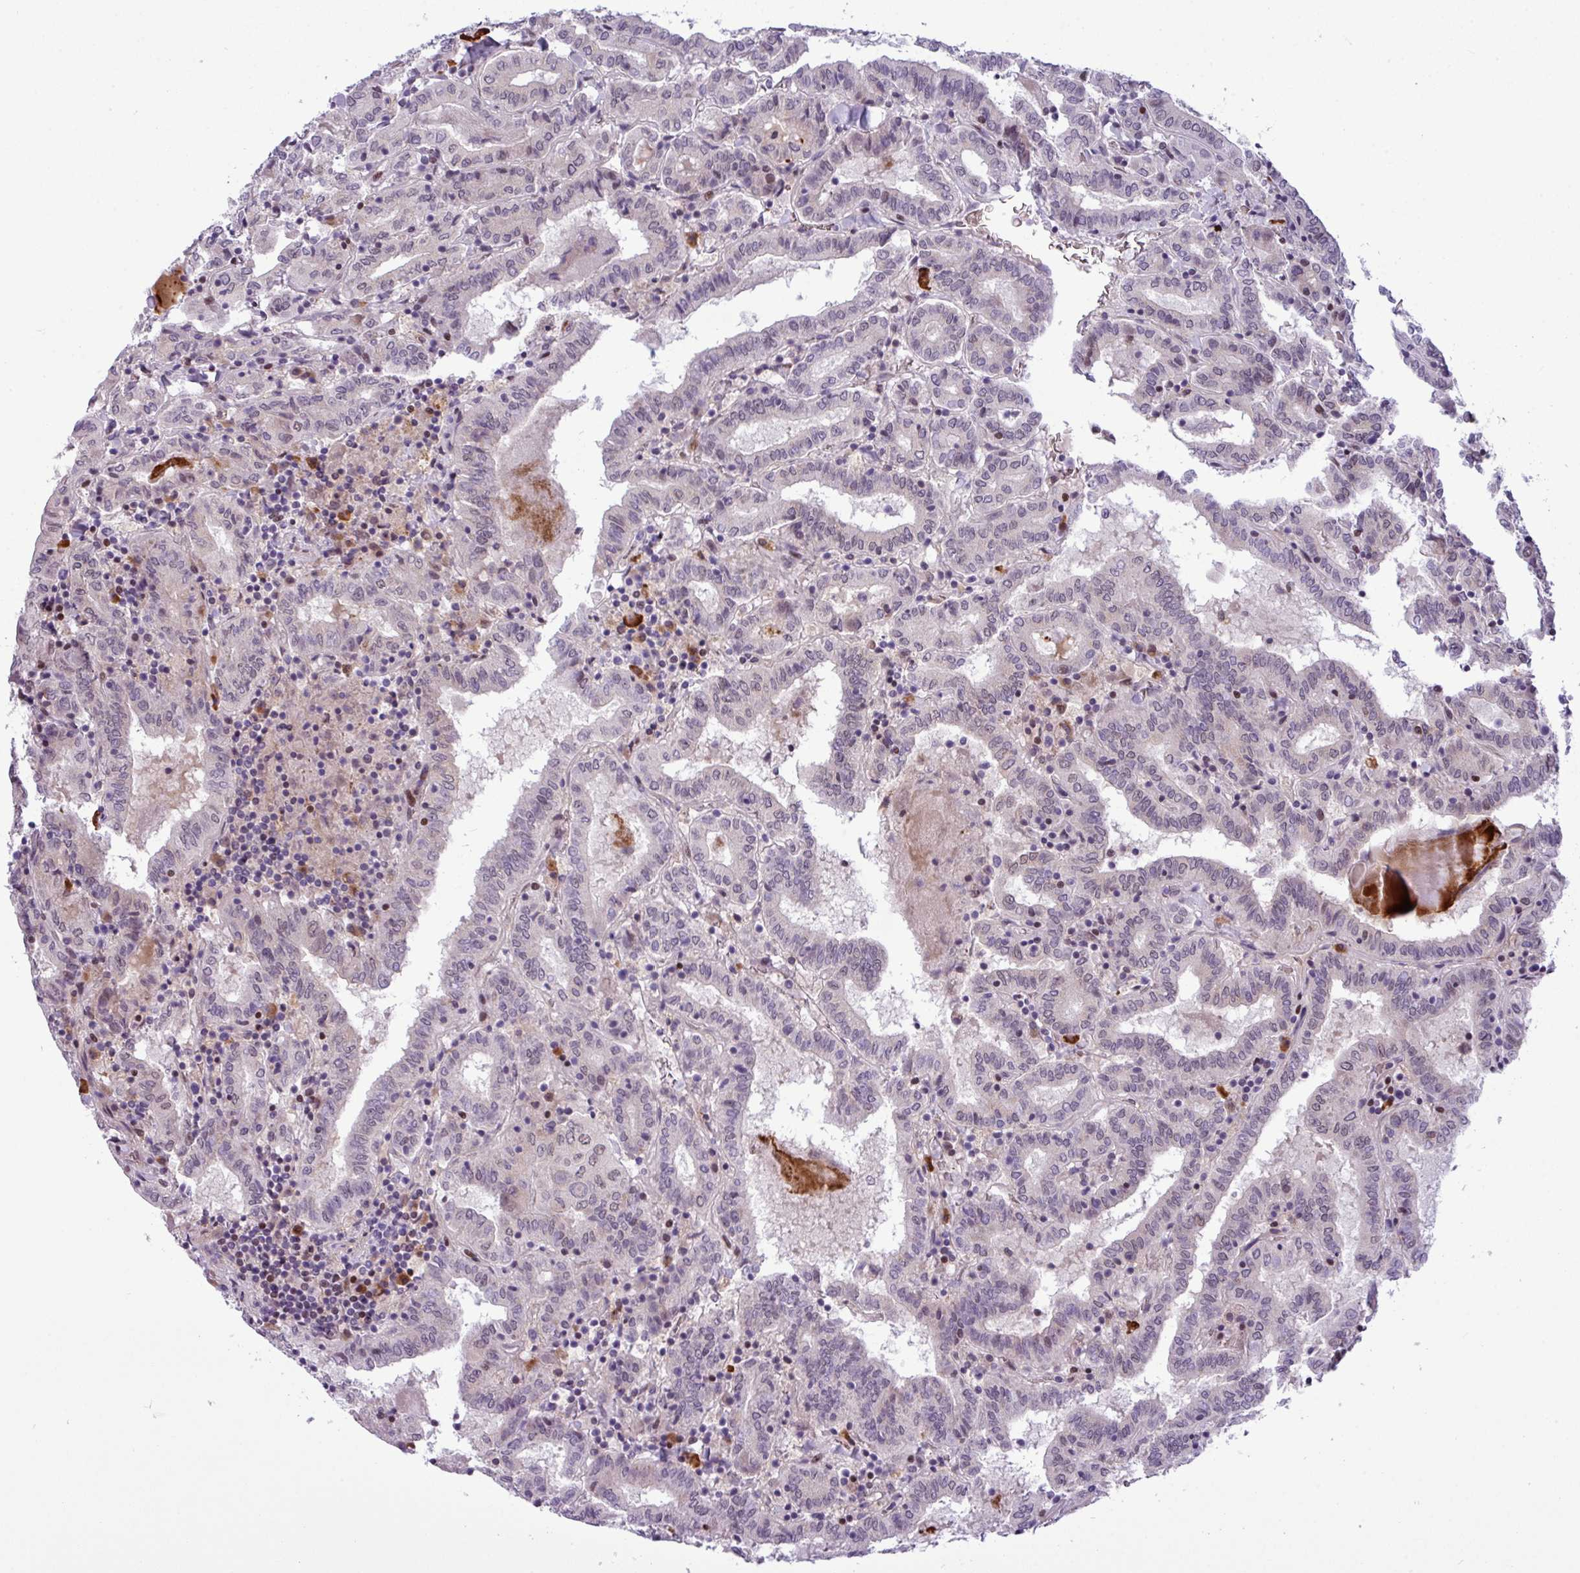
{"staining": {"intensity": "negative", "quantity": "none", "location": "none"}, "tissue": "thyroid cancer", "cell_type": "Tumor cells", "image_type": "cancer", "snomed": [{"axis": "morphology", "description": "Papillary adenocarcinoma, NOS"}, {"axis": "topography", "description": "Thyroid gland"}], "caption": "Immunohistochemical staining of human thyroid papillary adenocarcinoma demonstrates no significant expression in tumor cells.", "gene": "SLC66A2", "patient": {"sex": "female", "age": 72}}